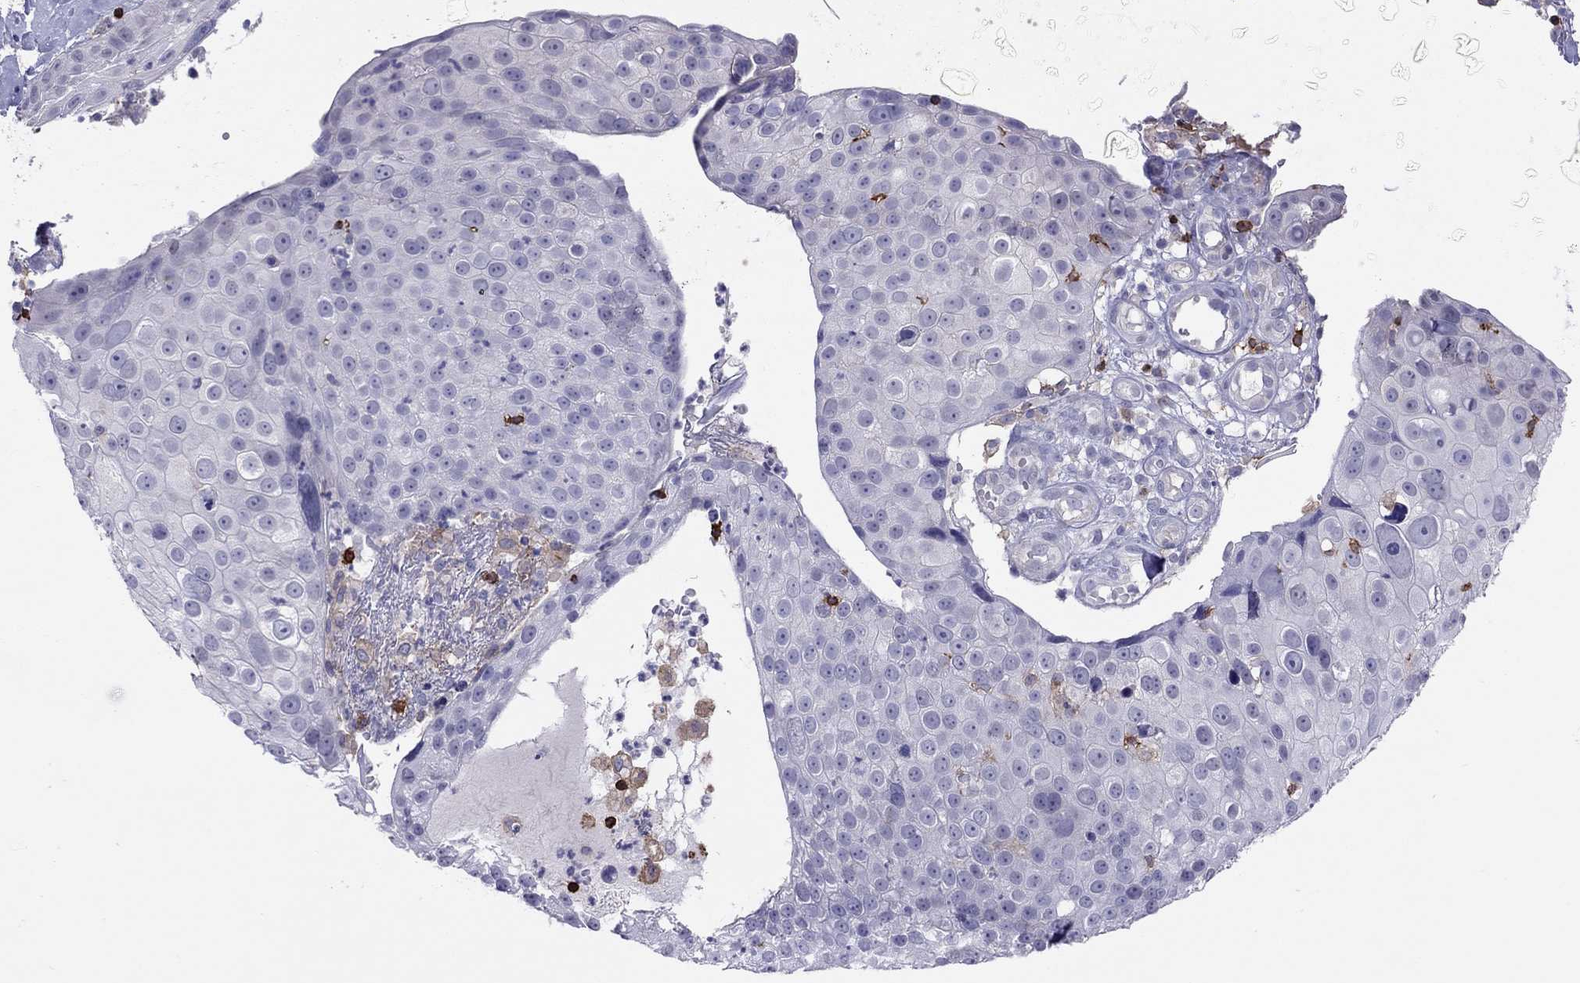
{"staining": {"intensity": "negative", "quantity": "none", "location": "none"}, "tissue": "skin cancer", "cell_type": "Tumor cells", "image_type": "cancer", "snomed": [{"axis": "morphology", "description": "Squamous cell carcinoma, NOS"}, {"axis": "topography", "description": "Skin"}], "caption": "Immunohistochemical staining of human skin squamous cell carcinoma reveals no significant positivity in tumor cells.", "gene": "MND1", "patient": {"sex": "male", "age": 71}}